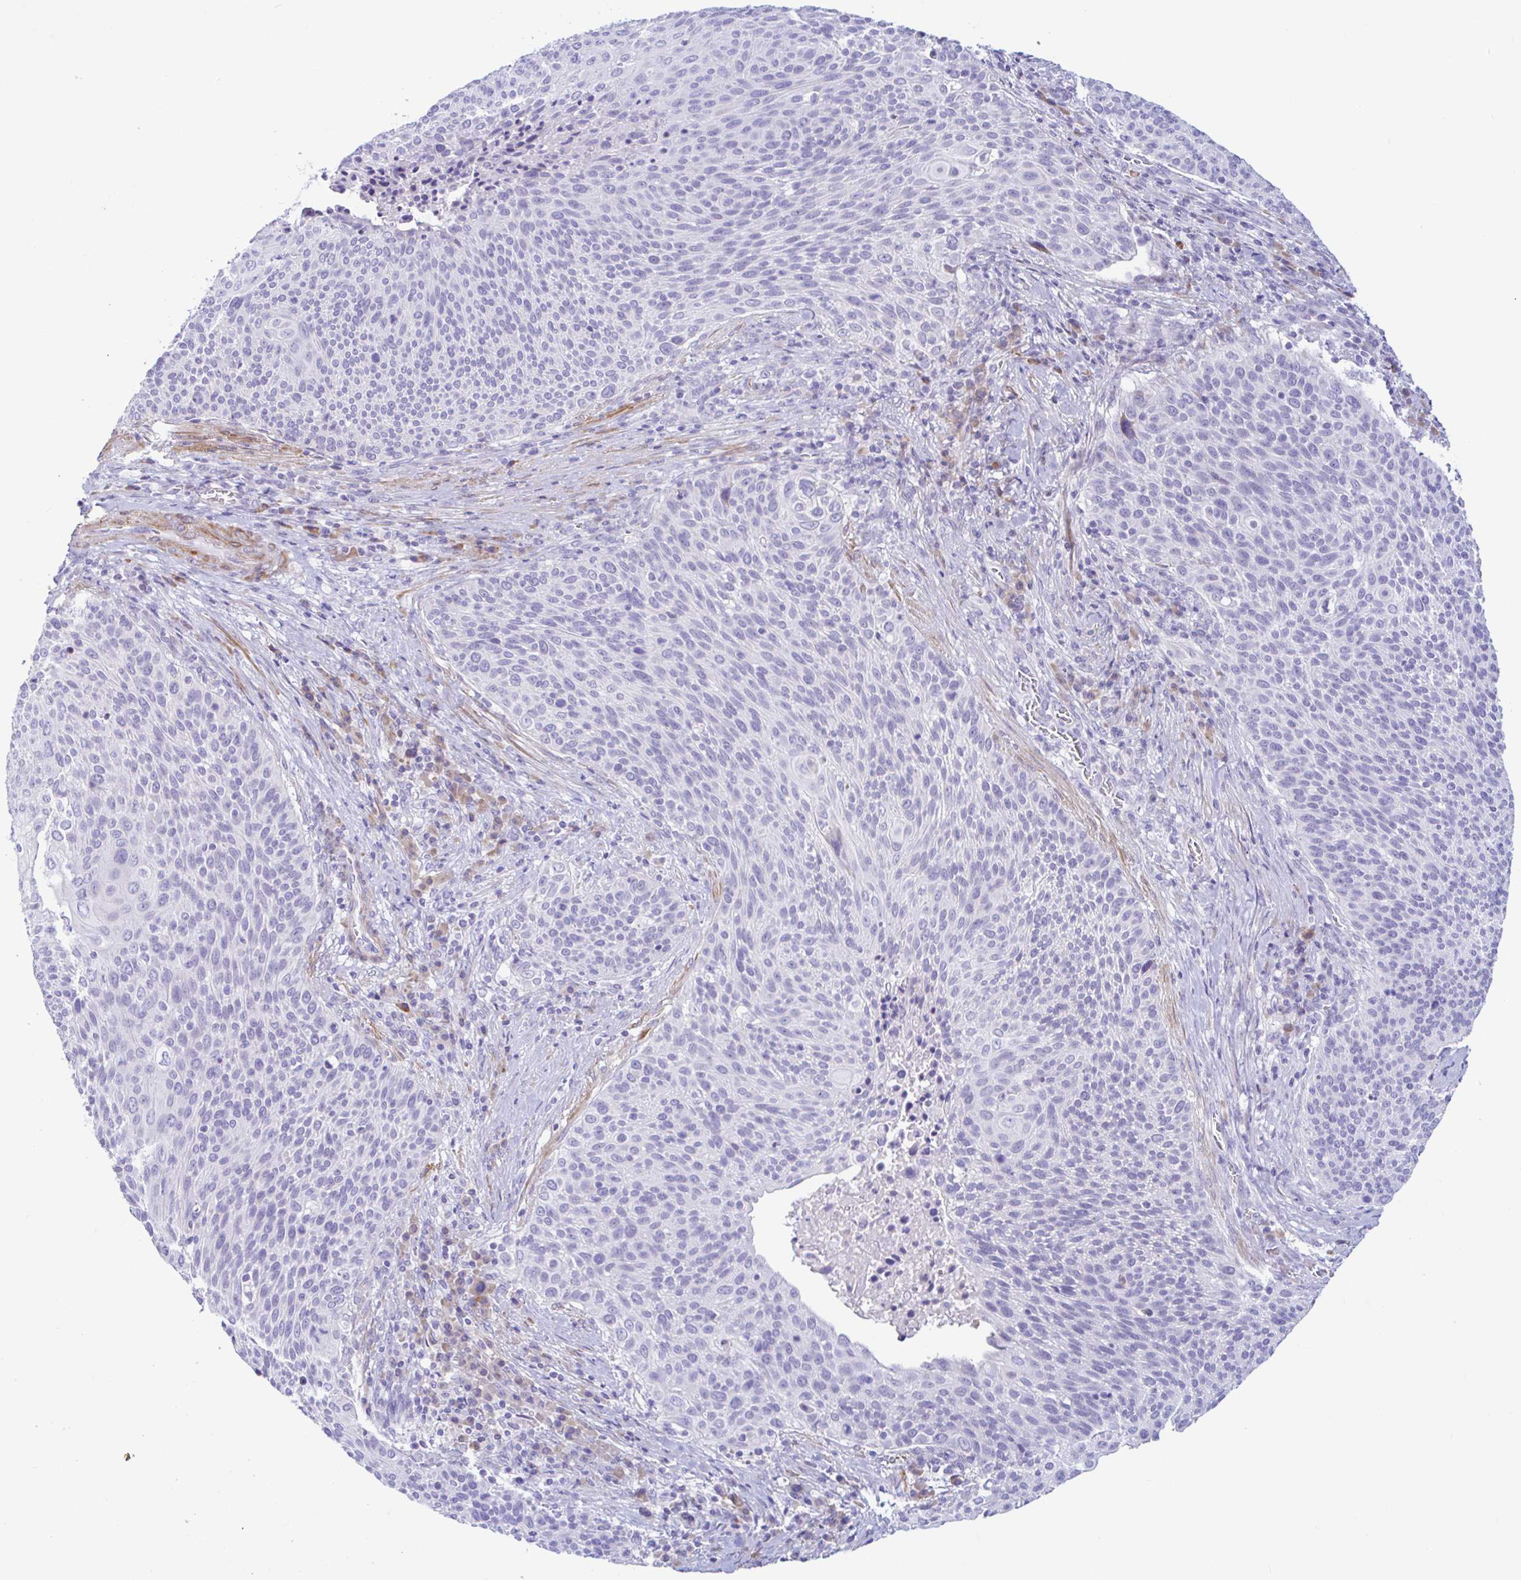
{"staining": {"intensity": "negative", "quantity": "none", "location": "none"}, "tissue": "cervical cancer", "cell_type": "Tumor cells", "image_type": "cancer", "snomed": [{"axis": "morphology", "description": "Squamous cell carcinoma, NOS"}, {"axis": "topography", "description": "Cervix"}], "caption": "An immunohistochemistry image of cervical squamous cell carcinoma is shown. There is no staining in tumor cells of cervical squamous cell carcinoma.", "gene": "NBPF3", "patient": {"sex": "female", "age": 31}}